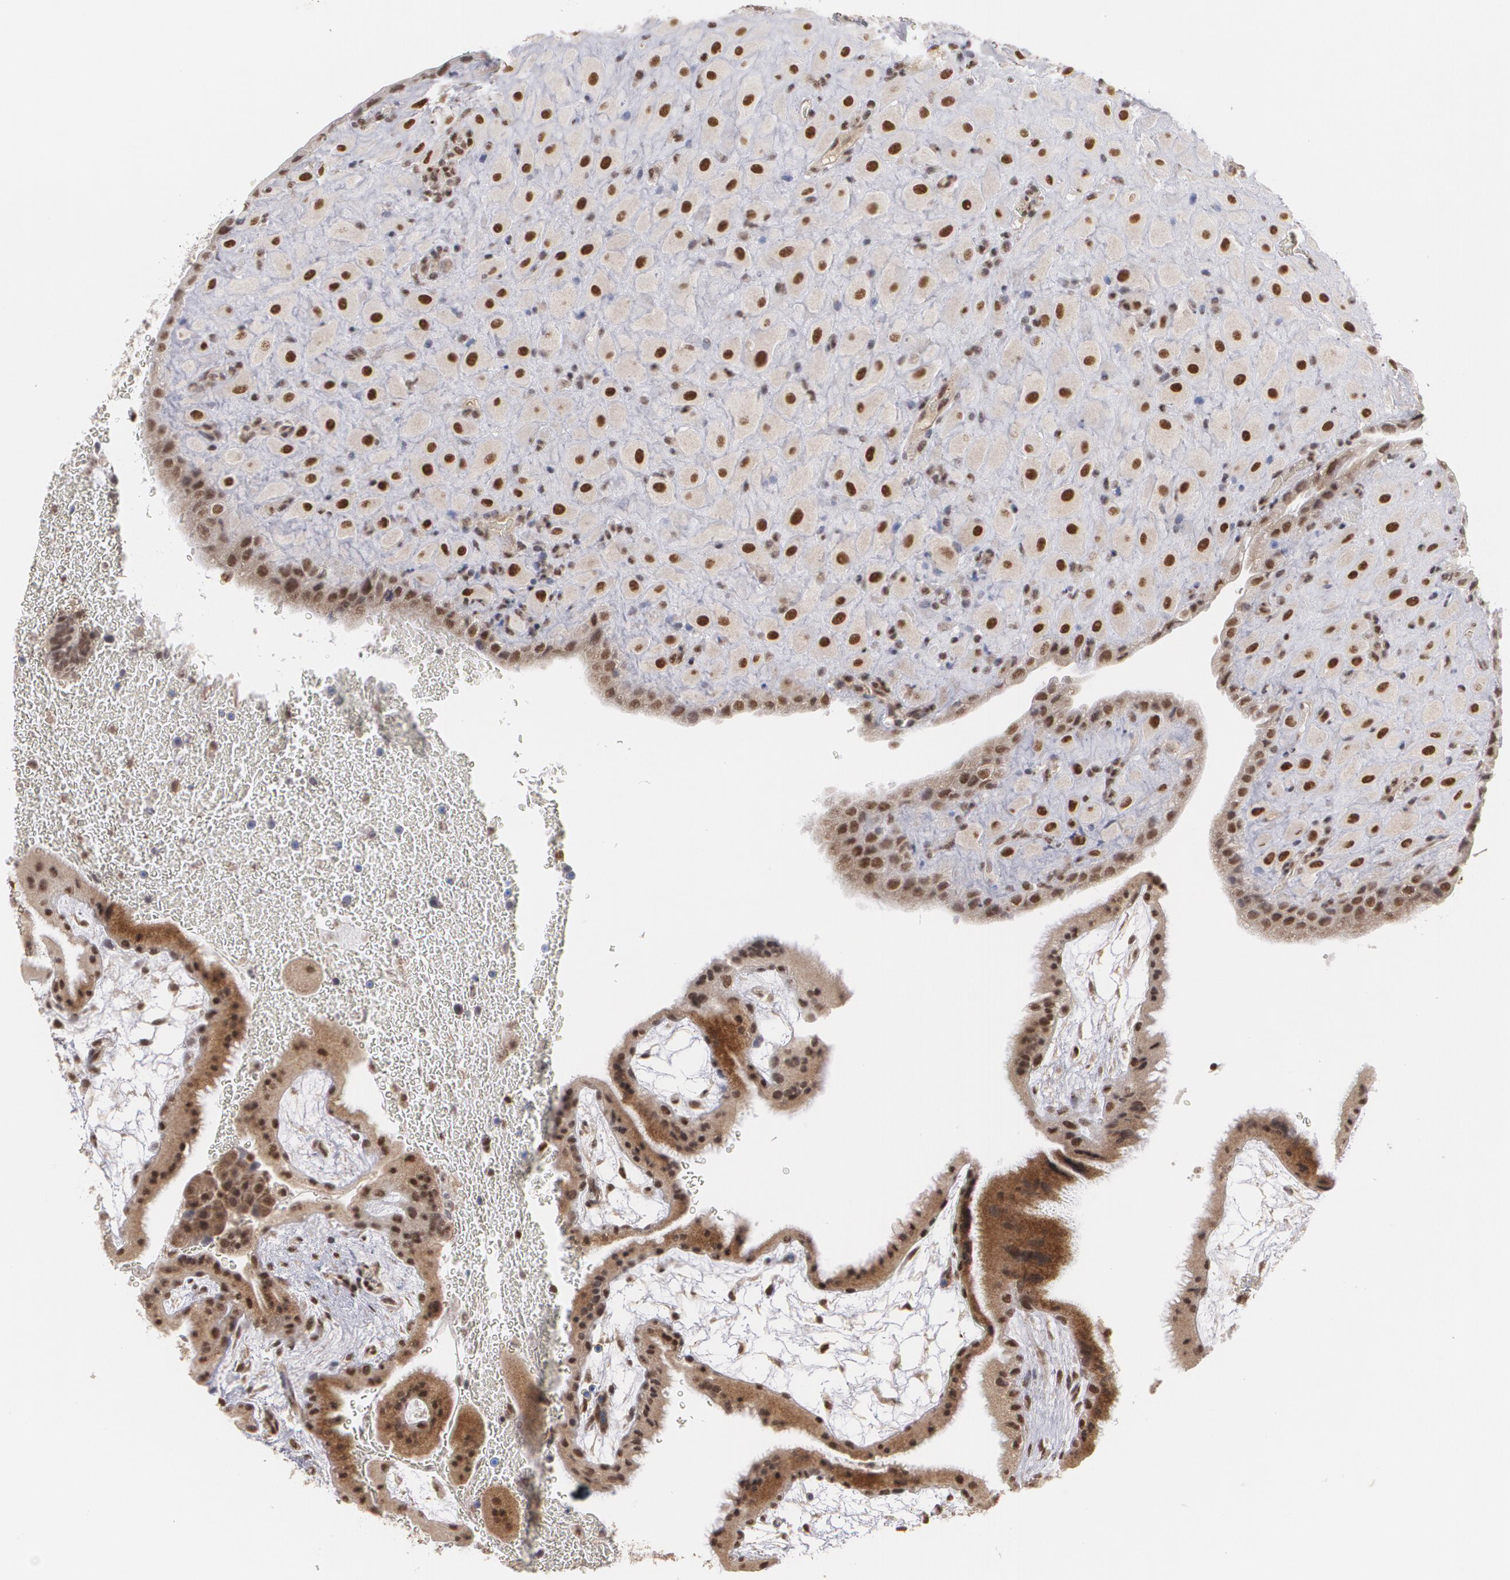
{"staining": {"intensity": "strong", "quantity": ">75%", "location": "nuclear"}, "tissue": "placenta", "cell_type": "Decidual cells", "image_type": "normal", "snomed": [{"axis": "morphology", "description": "Normal tissue, NOS"}, {"axis": "topography", "description": "Placenta"}], "caption": "Immunohistochemical staining of unremarkable human placenta exhibits >75% levels of strong nuclear protein positivity in approximately >75% of decidual cells. The staining was performed using DAB, with brown indicating positive protein expression. Nuclei are stained blue with hematoxylin.", "gene": "INTS6L", "patient": {"sex": "female", "age": 19}}